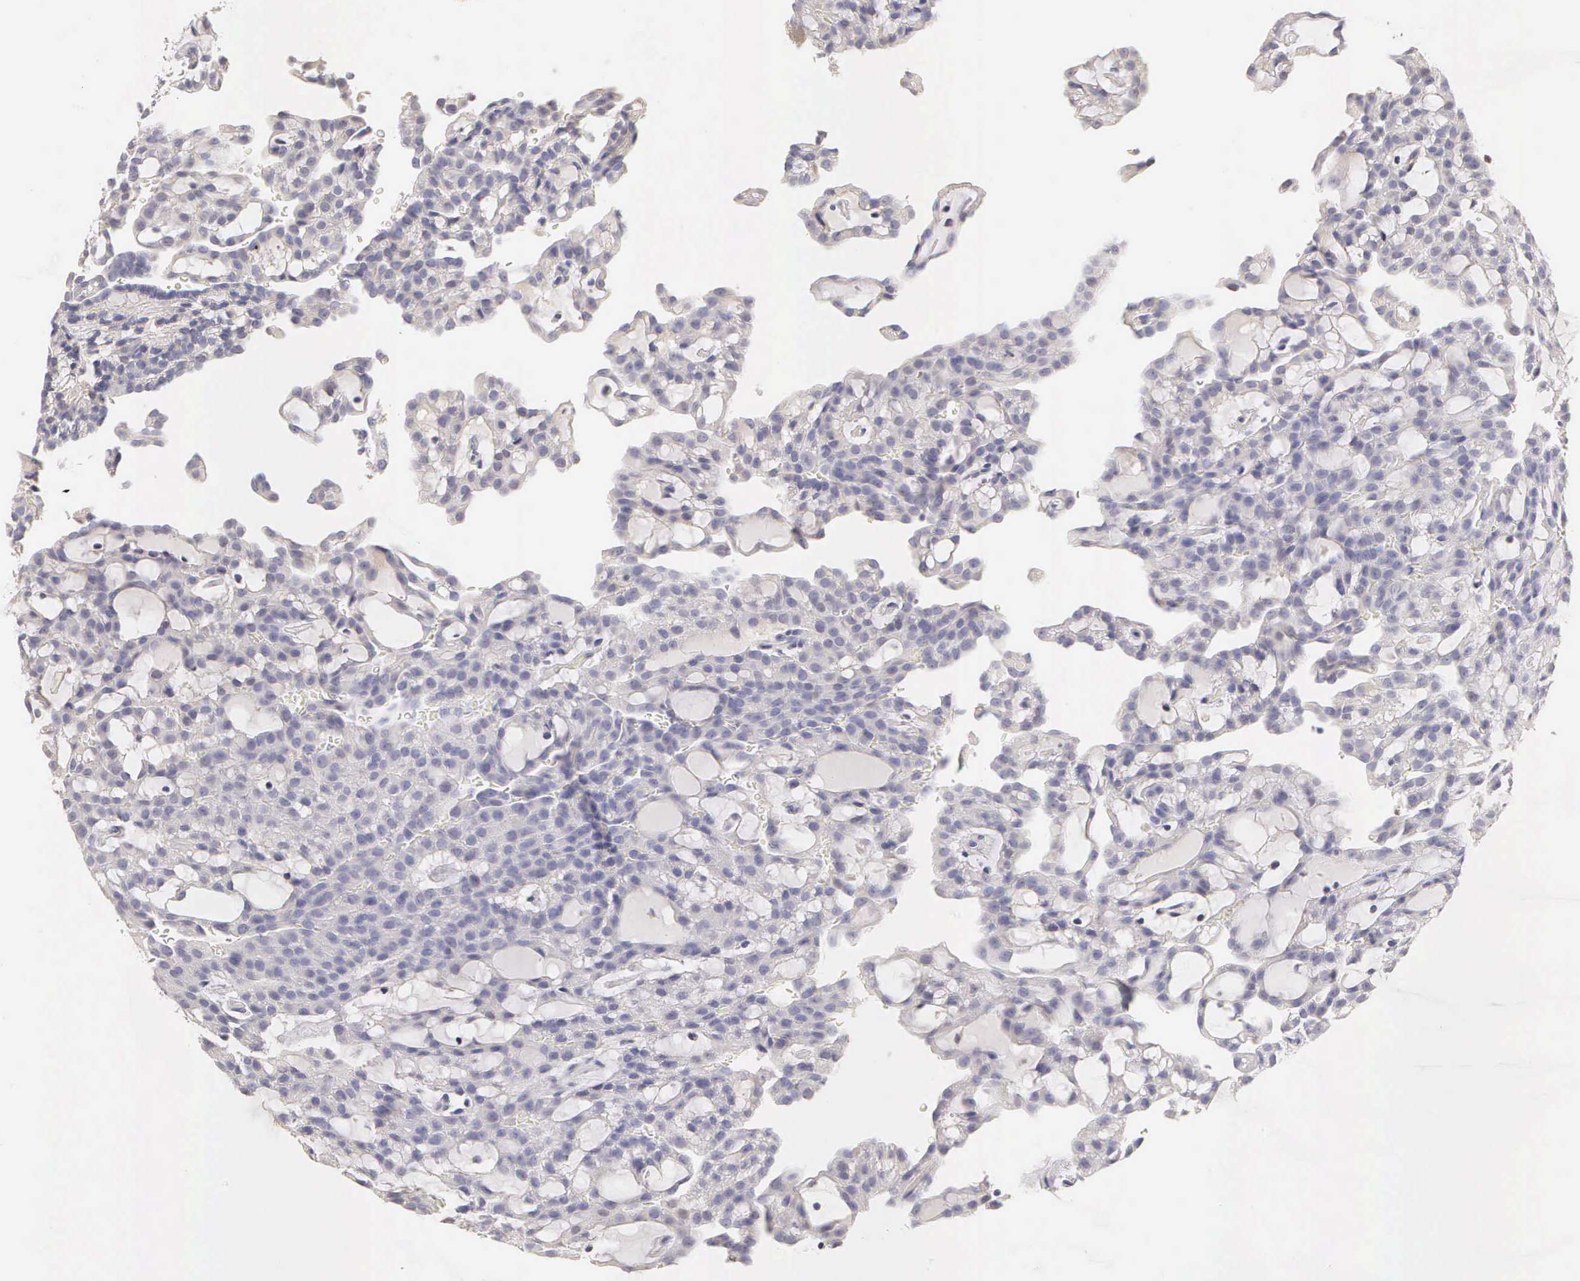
{"staining": {"intensity": "negative", "quantity": "none", "location": "none"}, "tissue": "renal cancer", "cell_type": "Tumor cells", "image_type": "cancer", "snomed": [{"axis": "morphology", "description": "Adenocarcinoma, NOS"}, {"axis": "topography", "description": "Kidney"}], "caption": "Immunohistochemical staining of renal adenocarcinoma demonstrates no significant positivity in tumor cells. (DAB (3,3'-diaminobenzidine) immunohistochemistry visualized using brightfield microscopy, high magnification).", "gene": "ESR1", "patient": {"sex": "male", "age": 63}}